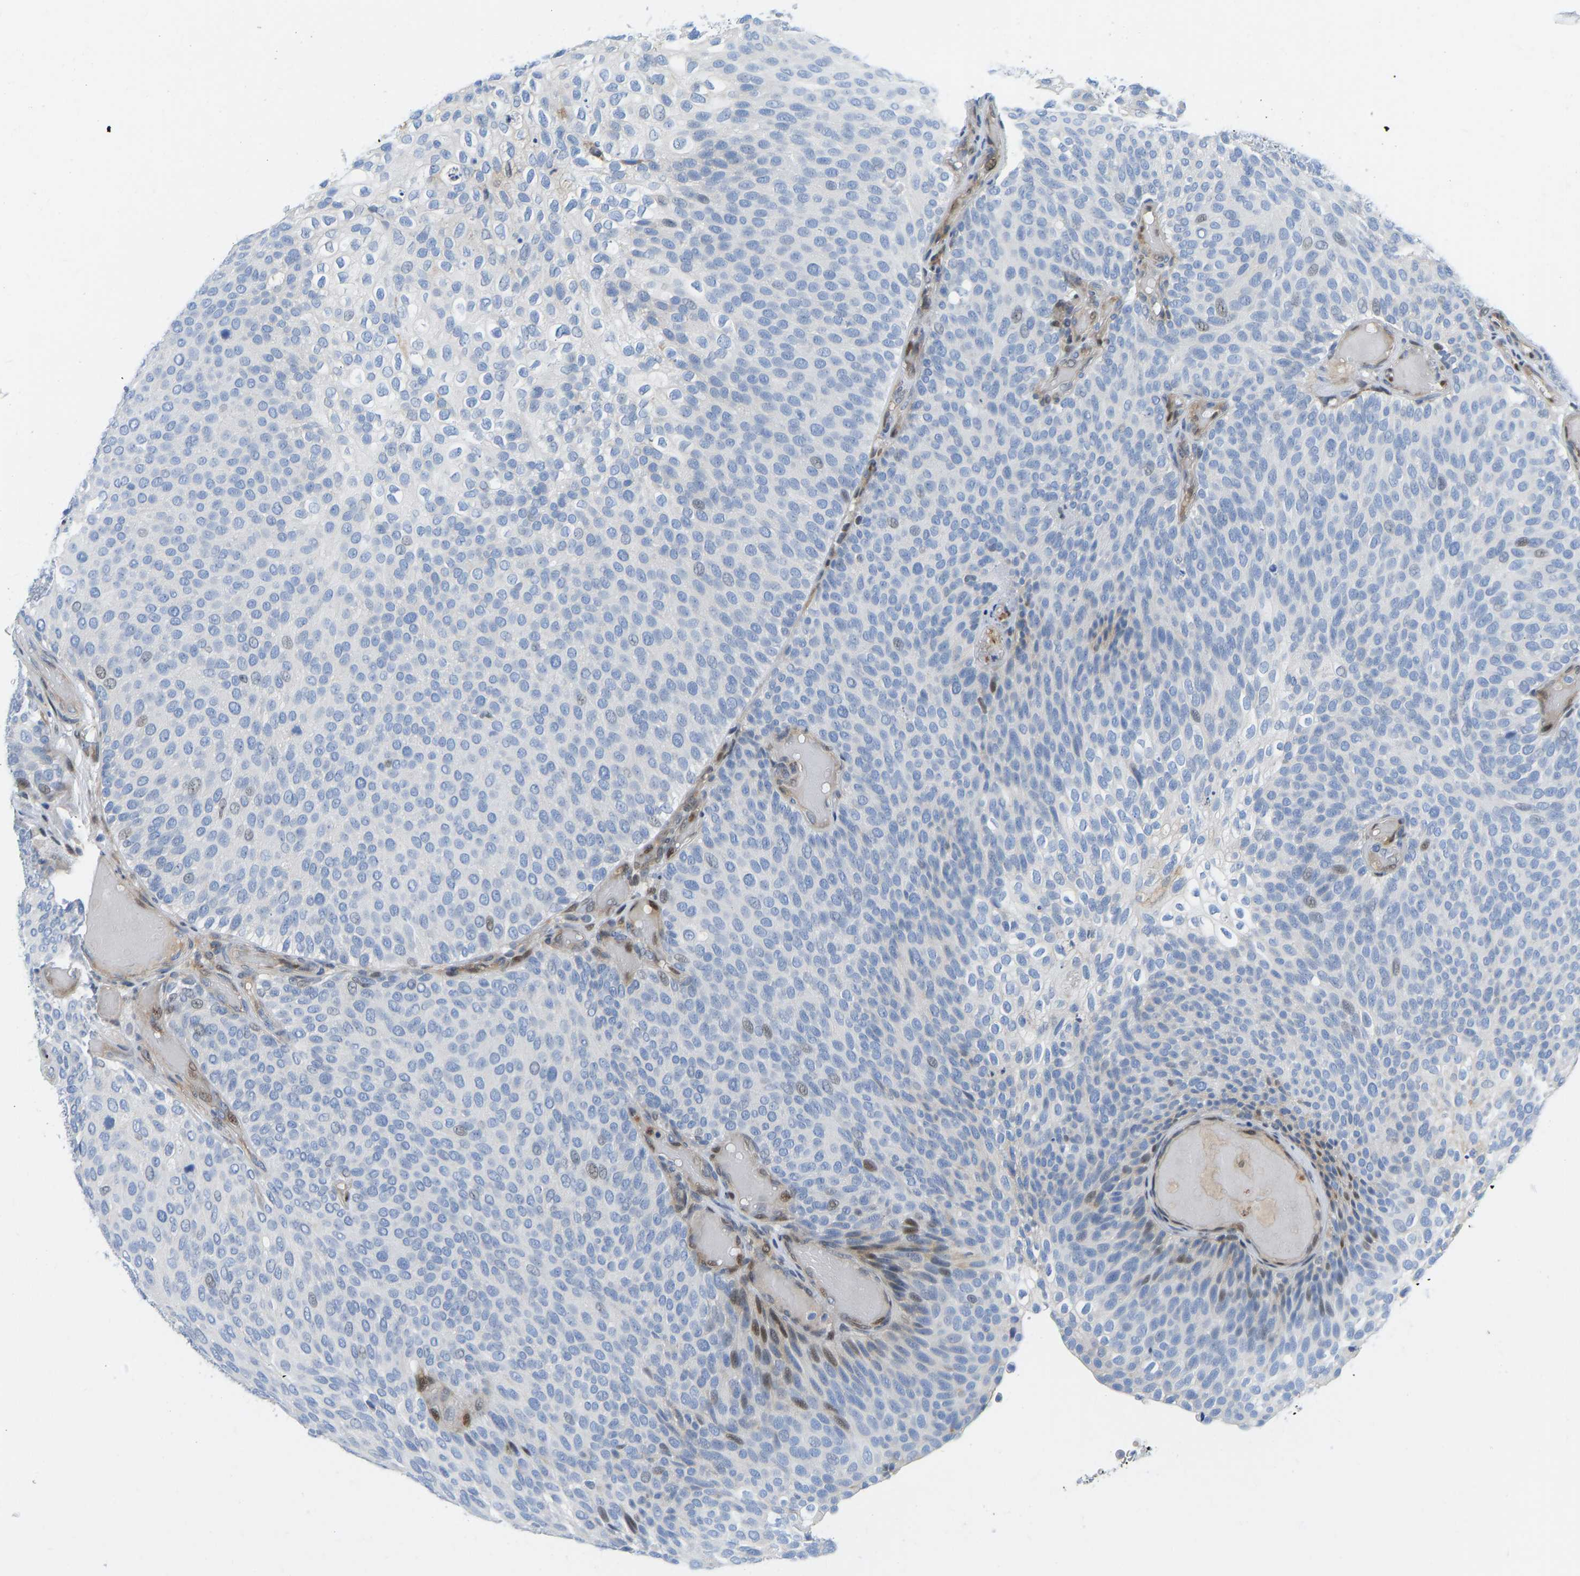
{"staining": {"intensity": "moderate", "quantity": "<25%", "location": "nuclear"}, "tissue": "urothelial cancer", "cell_type": "Tumor cells", "image_type": "cancer", "snomed": [{"axis": "morphology", "description": "Urothelial carcinoma, Low grade"}, {"axis": "topography", "description": "Urinary bladder"}], "caption": "The photomicrograph exhibits a brown stain indicating the presence of a protein in the nuclear of tumor cells in urothelial cancer.", "gene": "HDAC5", "patient": {"sex": "male", "age": 78}}